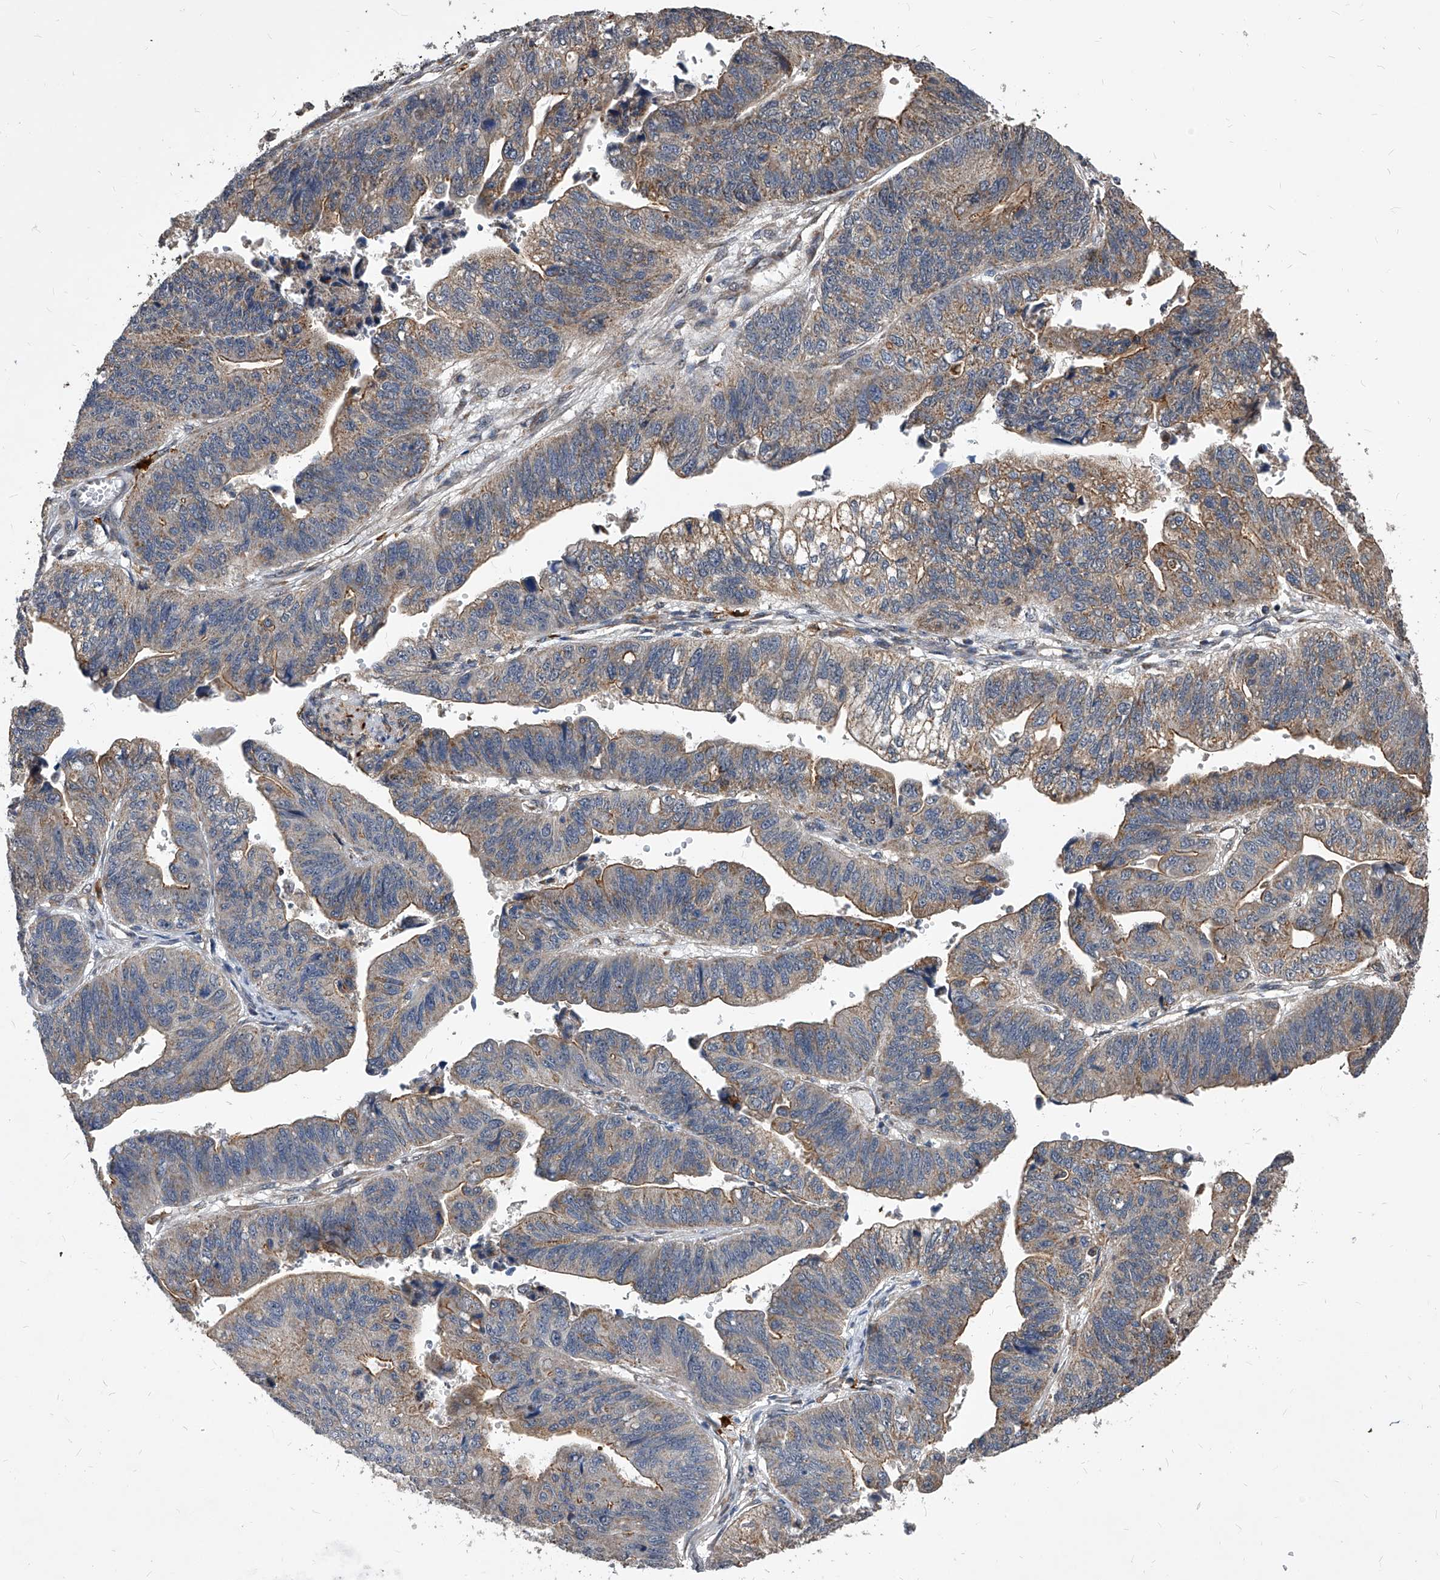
{"staining": {"intensity": "moderate", "quantity": "25%-75%", "location": "cytoplasmic/membranous"}, "tissue": "stomach cancer", "cell_type": "Tumor cells", "image_type": "cancer", "snomed": [{"axis": "morphology", "description": "Adenocarcinoma, NOS"}, {"axis": "topography", "description": "Stomach"}], "caption": "Approximately 25%-75% of tumor cells in adenocarcinoma (stomach) demonstrate moderate cytoplasmic/membranous protein staining as visualized by brown immunohistochemical staining.", "gene": "SOBP", "patient": {"sex": "male", "age": 59}}